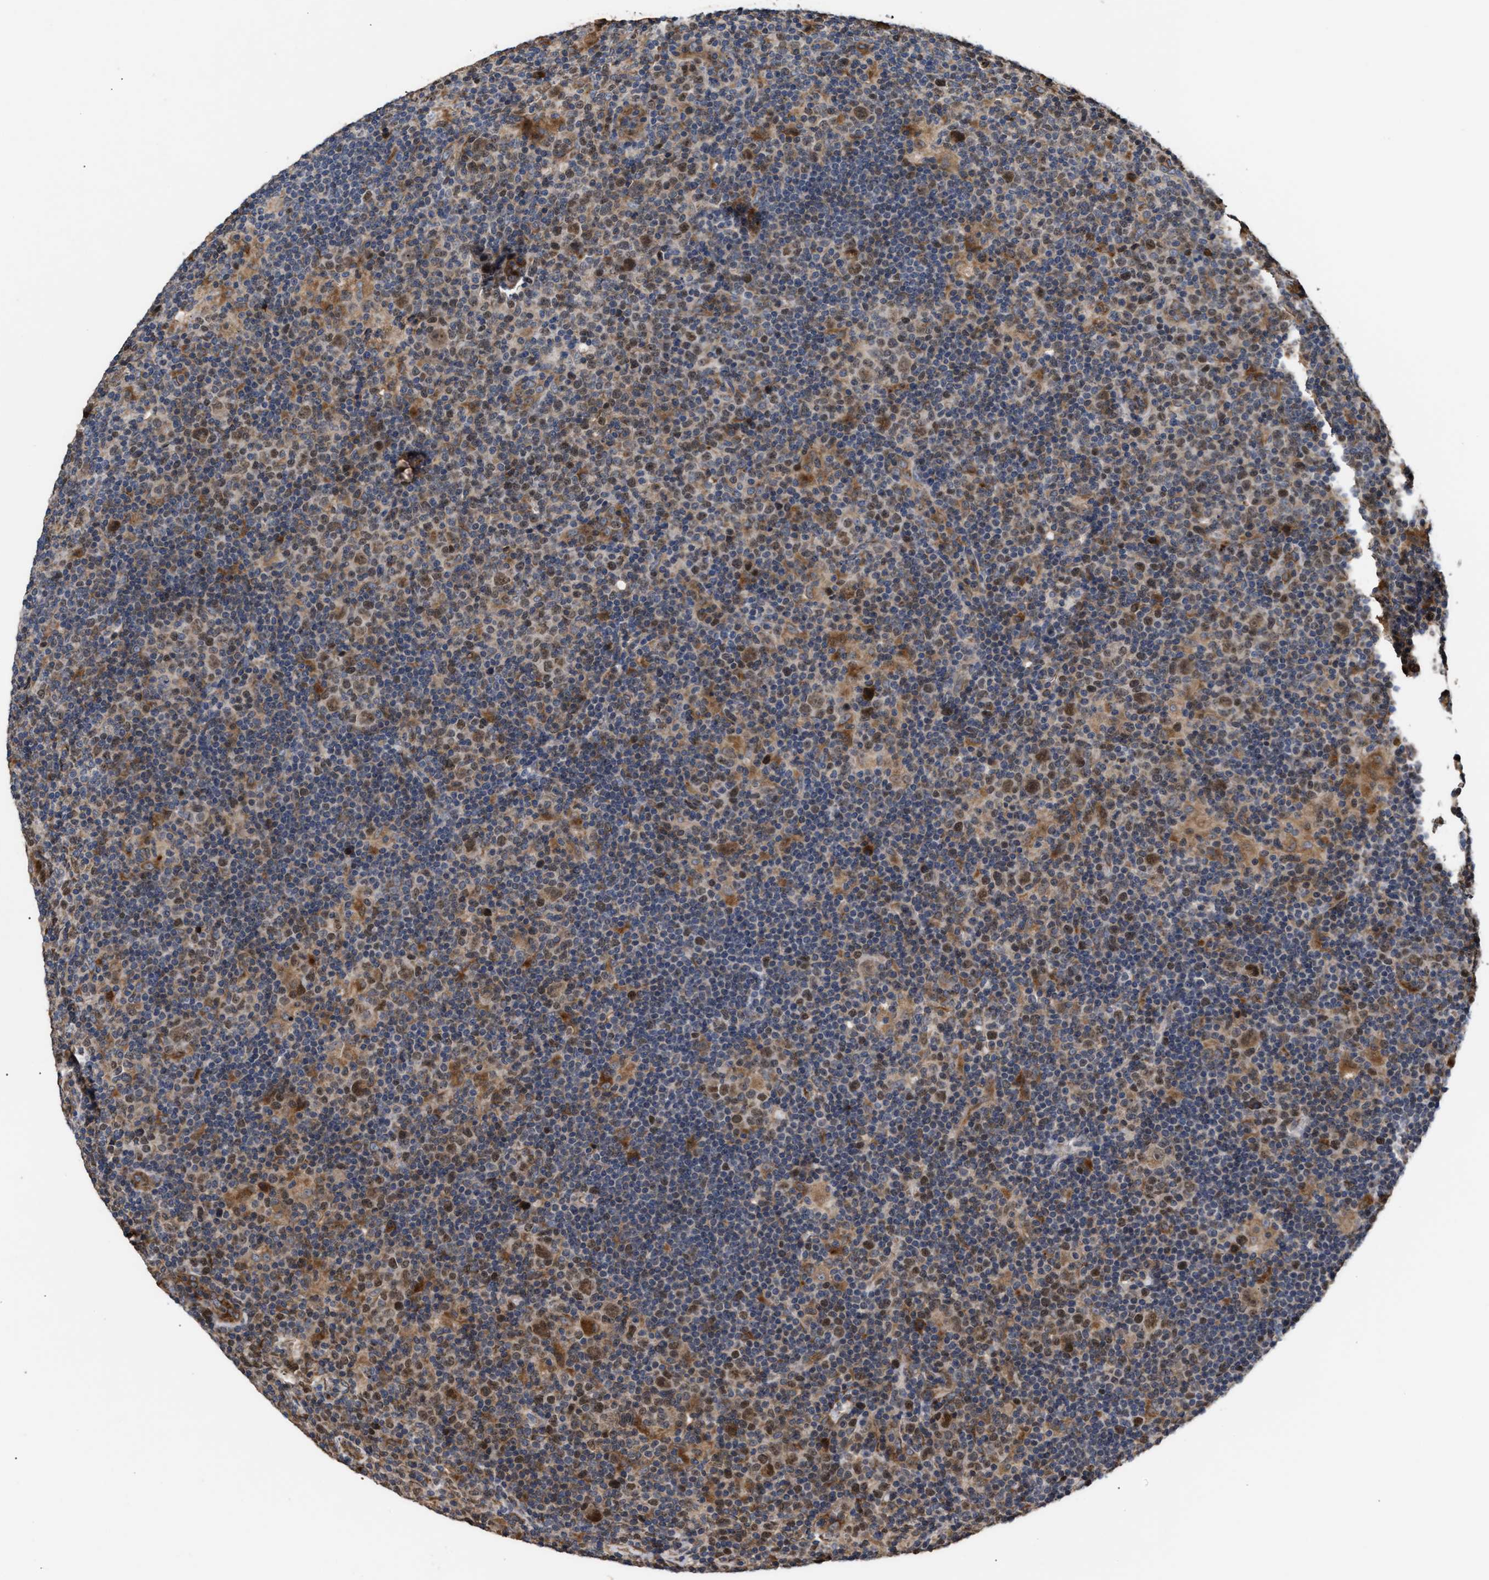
{"staining": {"intensity": "moderate", "quantity": ">75%", "location": "cytoplasmic/membranous,nuclear"}, "tissue": "lymphoma", "cell_type": "Tumor cells", "image_type": "cancer", "snomed": [{"axis": "morphology", "description": "Hodgkin's disease, NOS"}, {"axis": "topography", "description": "Lymph node"}], "caption": "Hodgkin's disease stained with a protein marker exhibits moderate staining in tumor cells.", "gene": "GOSR1", "patient": {"sex": "female", "age": 57}}